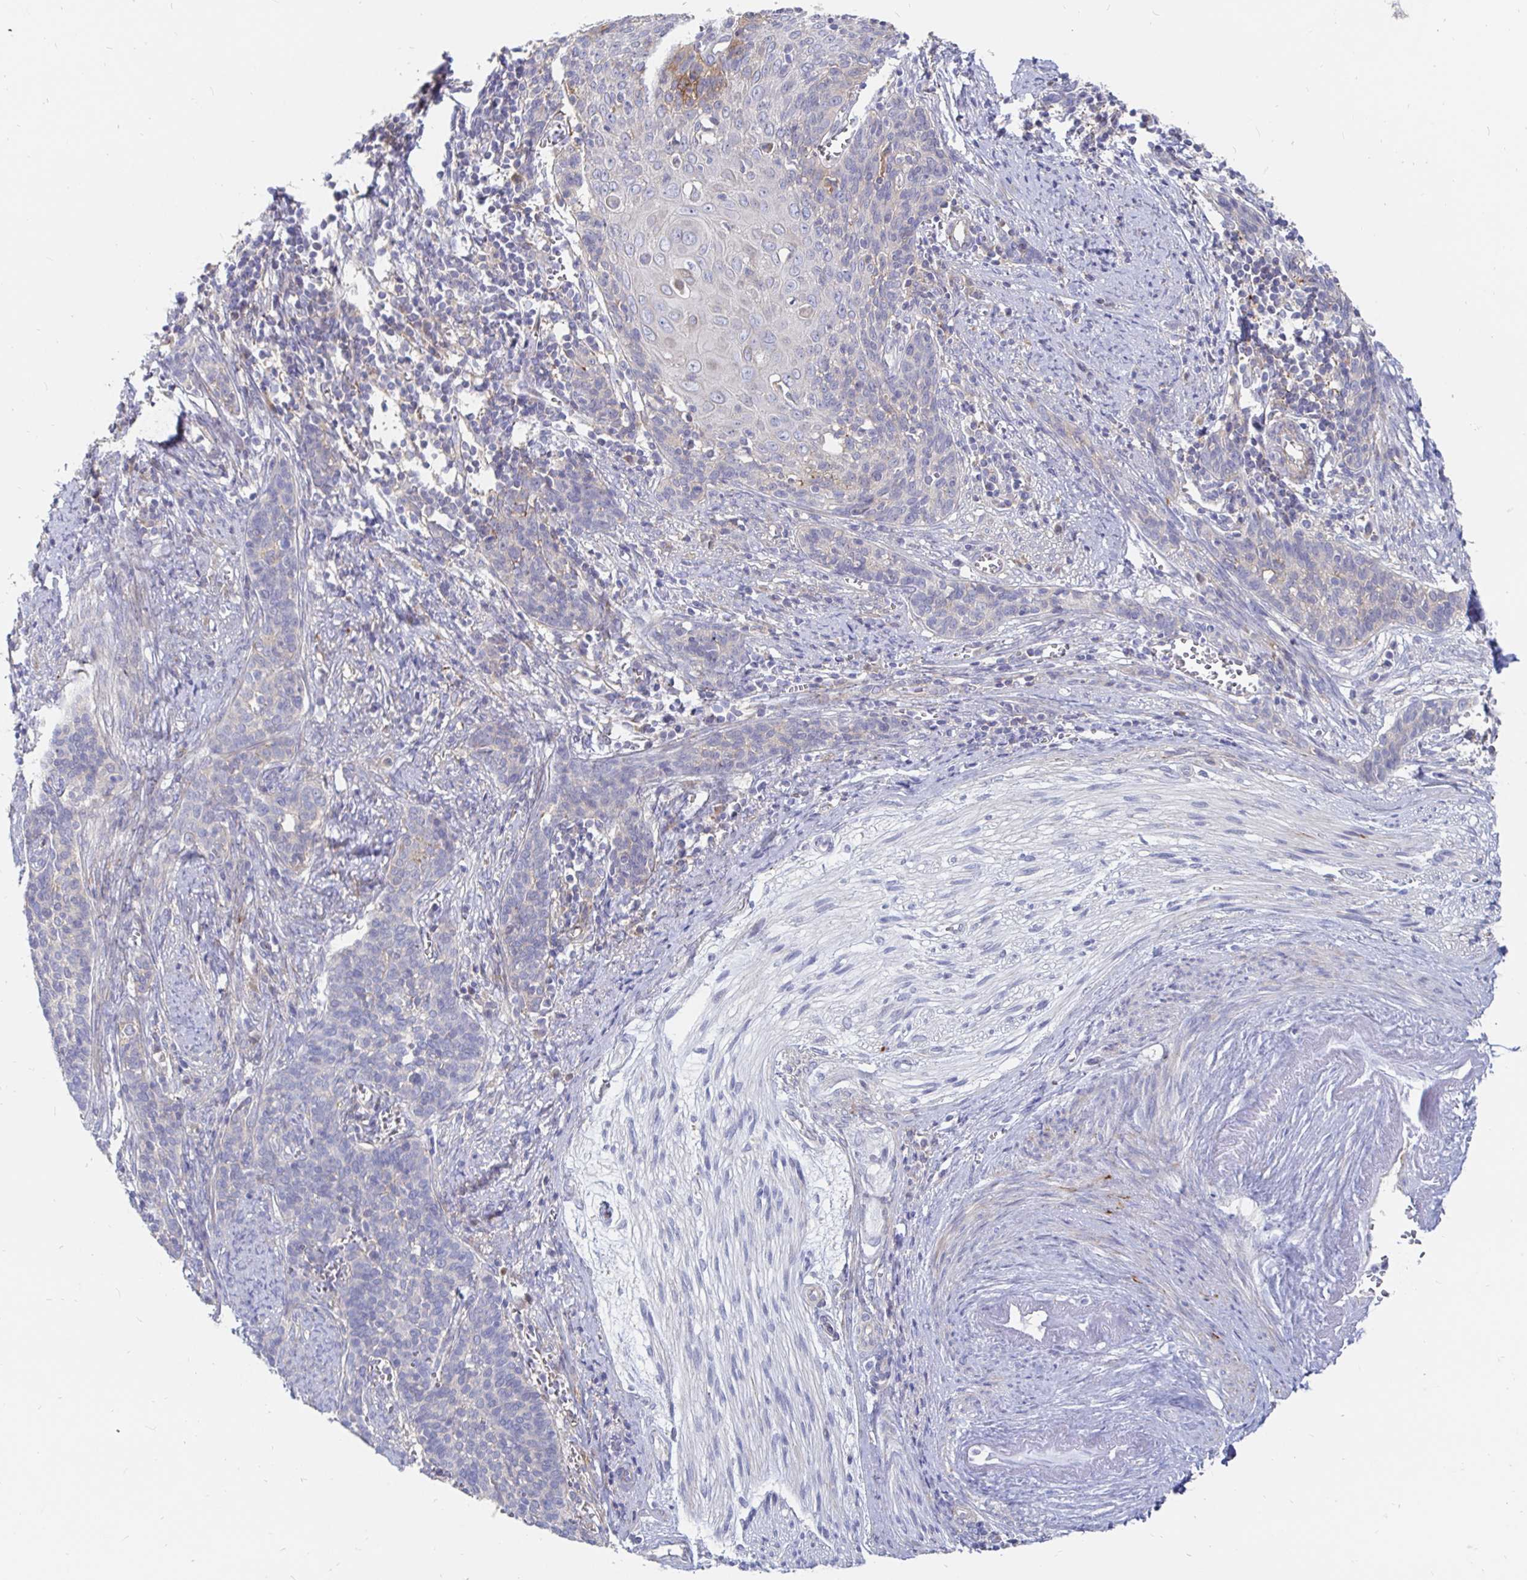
{"staining": {"intensity": "negative", "quantity": "none", "location": "none"}, "tissue": "cervical cancer", "cell_type": "Tumor cells", "image_type": "cancer", "snomed": [{"axis": "morphology", "description": "Squamous cell carcinoma, NOS"}, {"axis": "topography", "description": "Cervix"}], "caption": "The image shows no staining of tumor cells in cervical cancer (squamous cell carcinoma).", "gene": "KCTD19", "patient": {"sex": "female", "age": 39}}